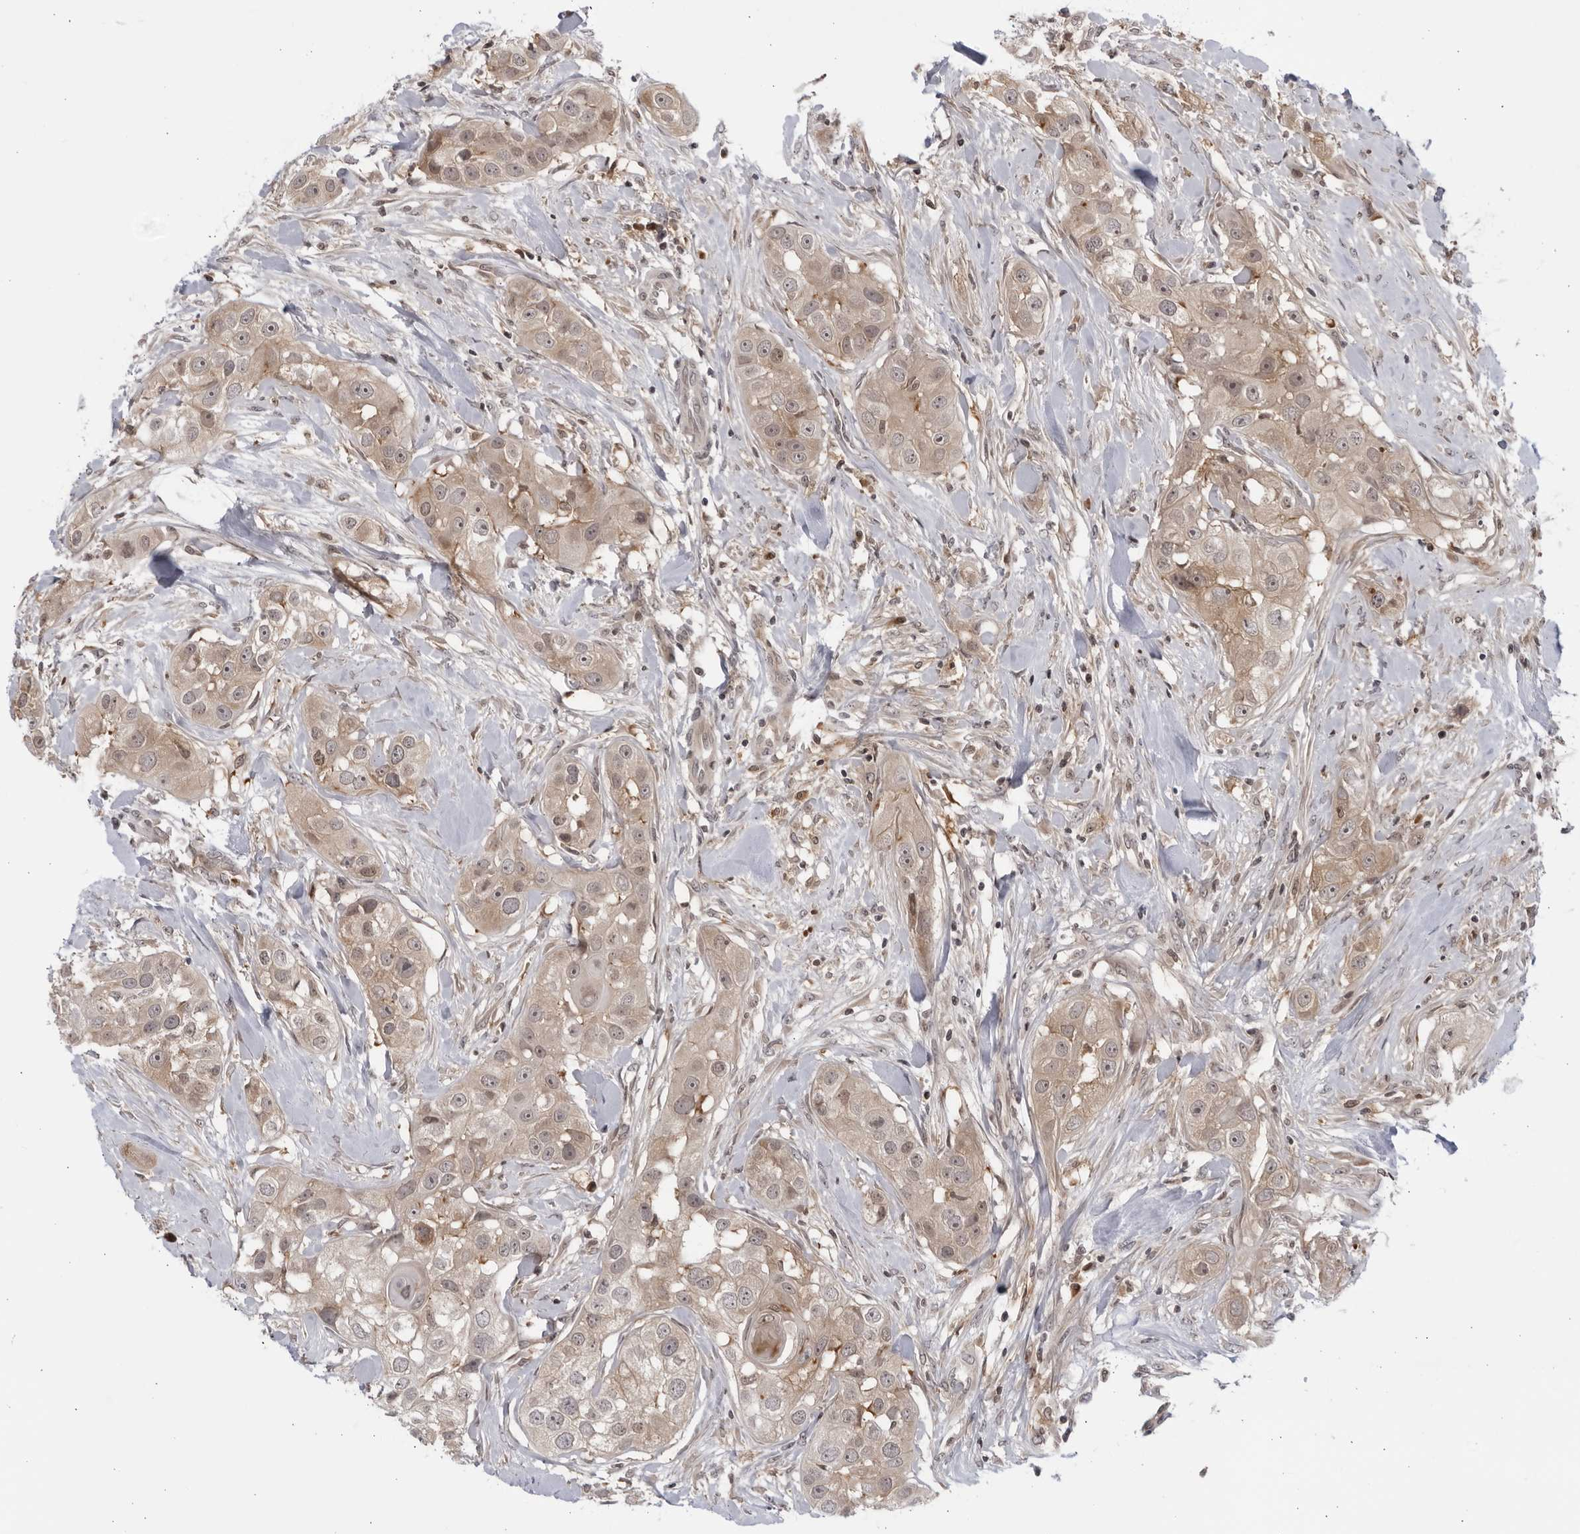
{"staining": {"intensity": "weak", "quantity": ">75%", "location": "cytoplasmic/membranous"}, "tissue": "head and neck cancer", "cell_type": "Tumor cells", "image_type": "cancer", "snomed": [{"axis": "morphology", "description": "Normal tissue, NOS"}, {"axis": "morphology", "description": "Squamous cell carcinoma, NOS"}, {"axis": "topography", "description": "Skeletal muscle"}, {"axis": "topography", "description": "Head-Neck"}], "caption": "DAB immunohistochemical staining of human head and neck squamous cell carcinoma exhibits weak cytoplasmic/membranous protein staining in approximately >75% of tumor cells.", "gene": "DTL", "patient": {"sex": "male", "age": 51}}